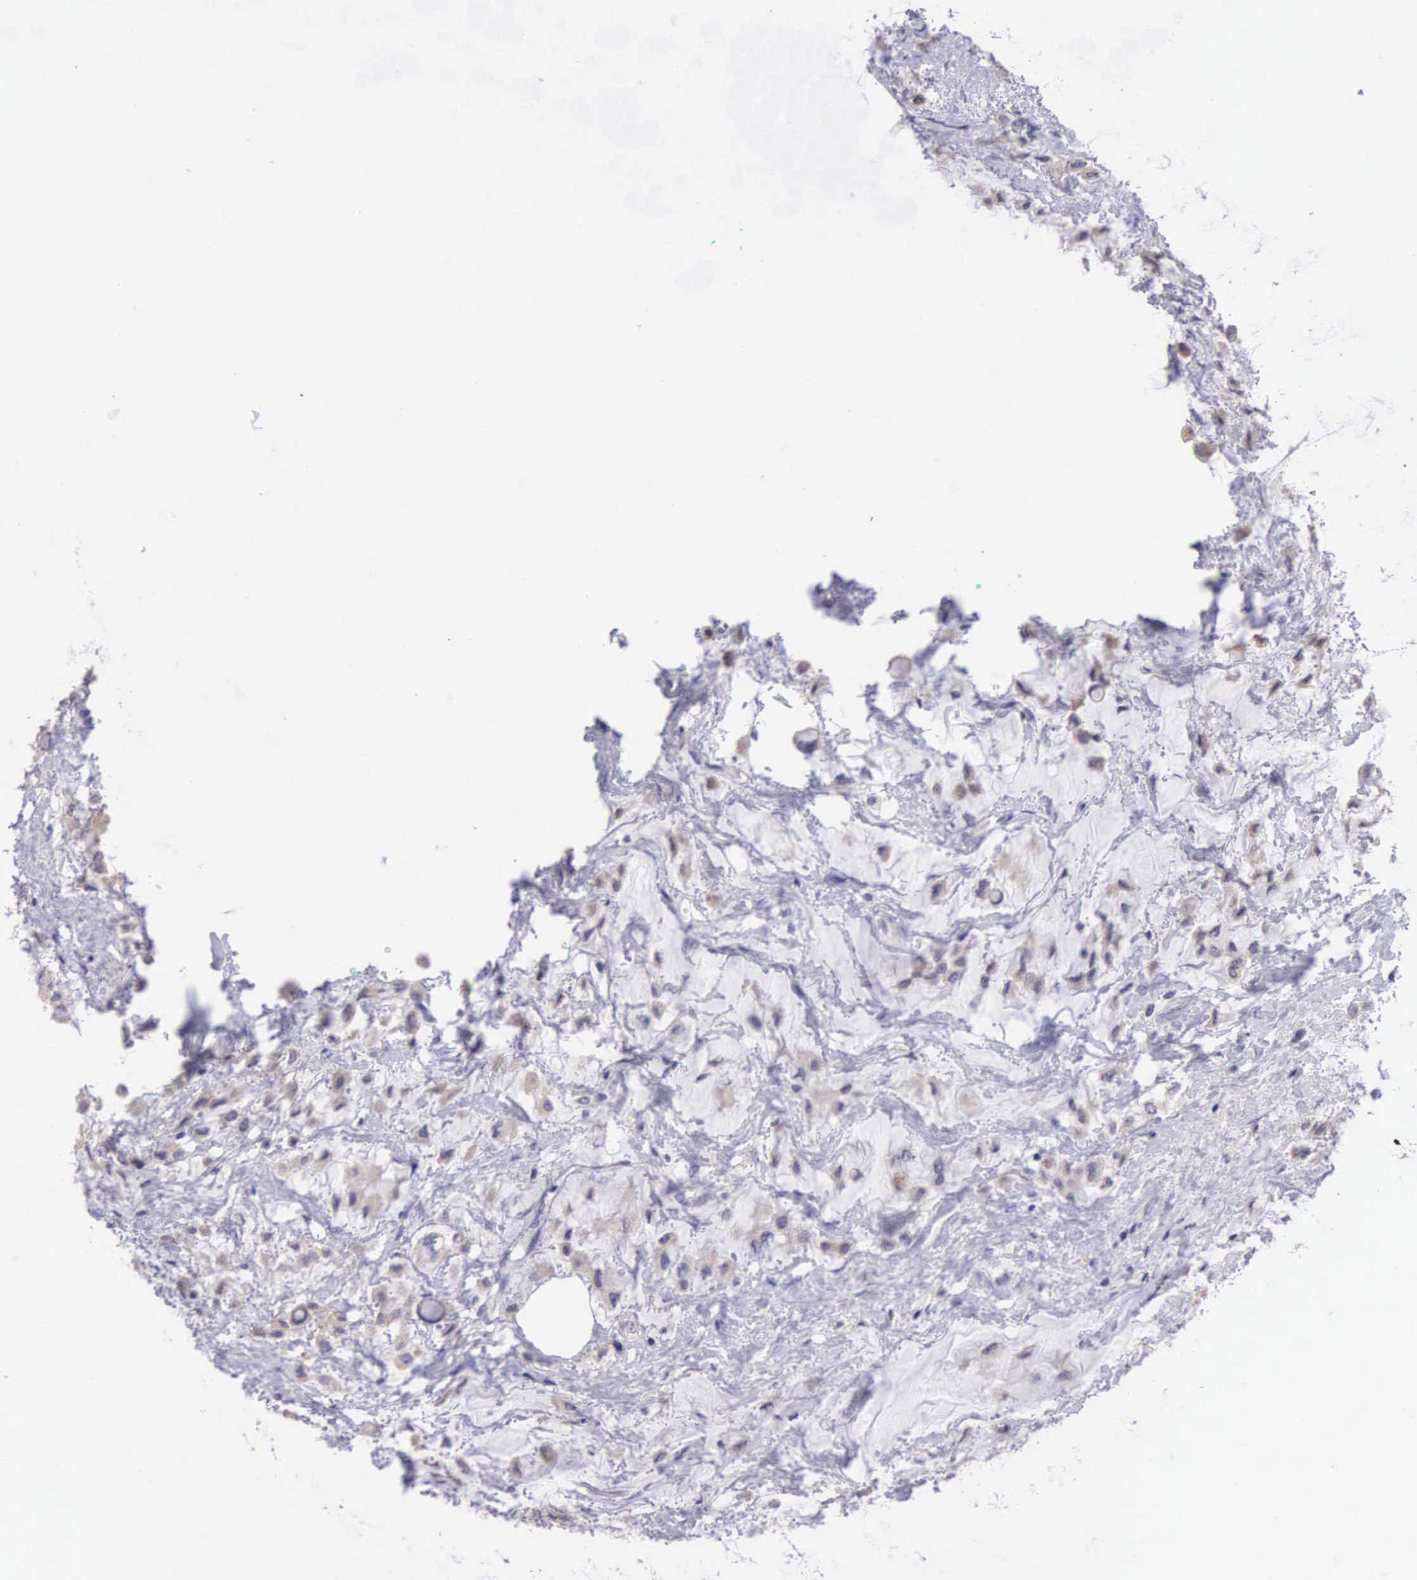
{"staining": {"intensity": "weak", "quantity": "25%-75%", "location": "cytoplasmic/membranous"}, "tissue": "breast cancer", "cell_type": "Tumor cells", "image_type": "cancer", "snomed": [{"axis": "morphology", "description": "Lobular carcinoma"}, {"axis": "topography", "description": "Breast"}], "caption": "Human breast cancer (lobular carcinoma) stained with a protein marker demonstrates weak staining in tumor cells.", "gene": "ARG2", "patient": {"sex": "female", "age": 85}}